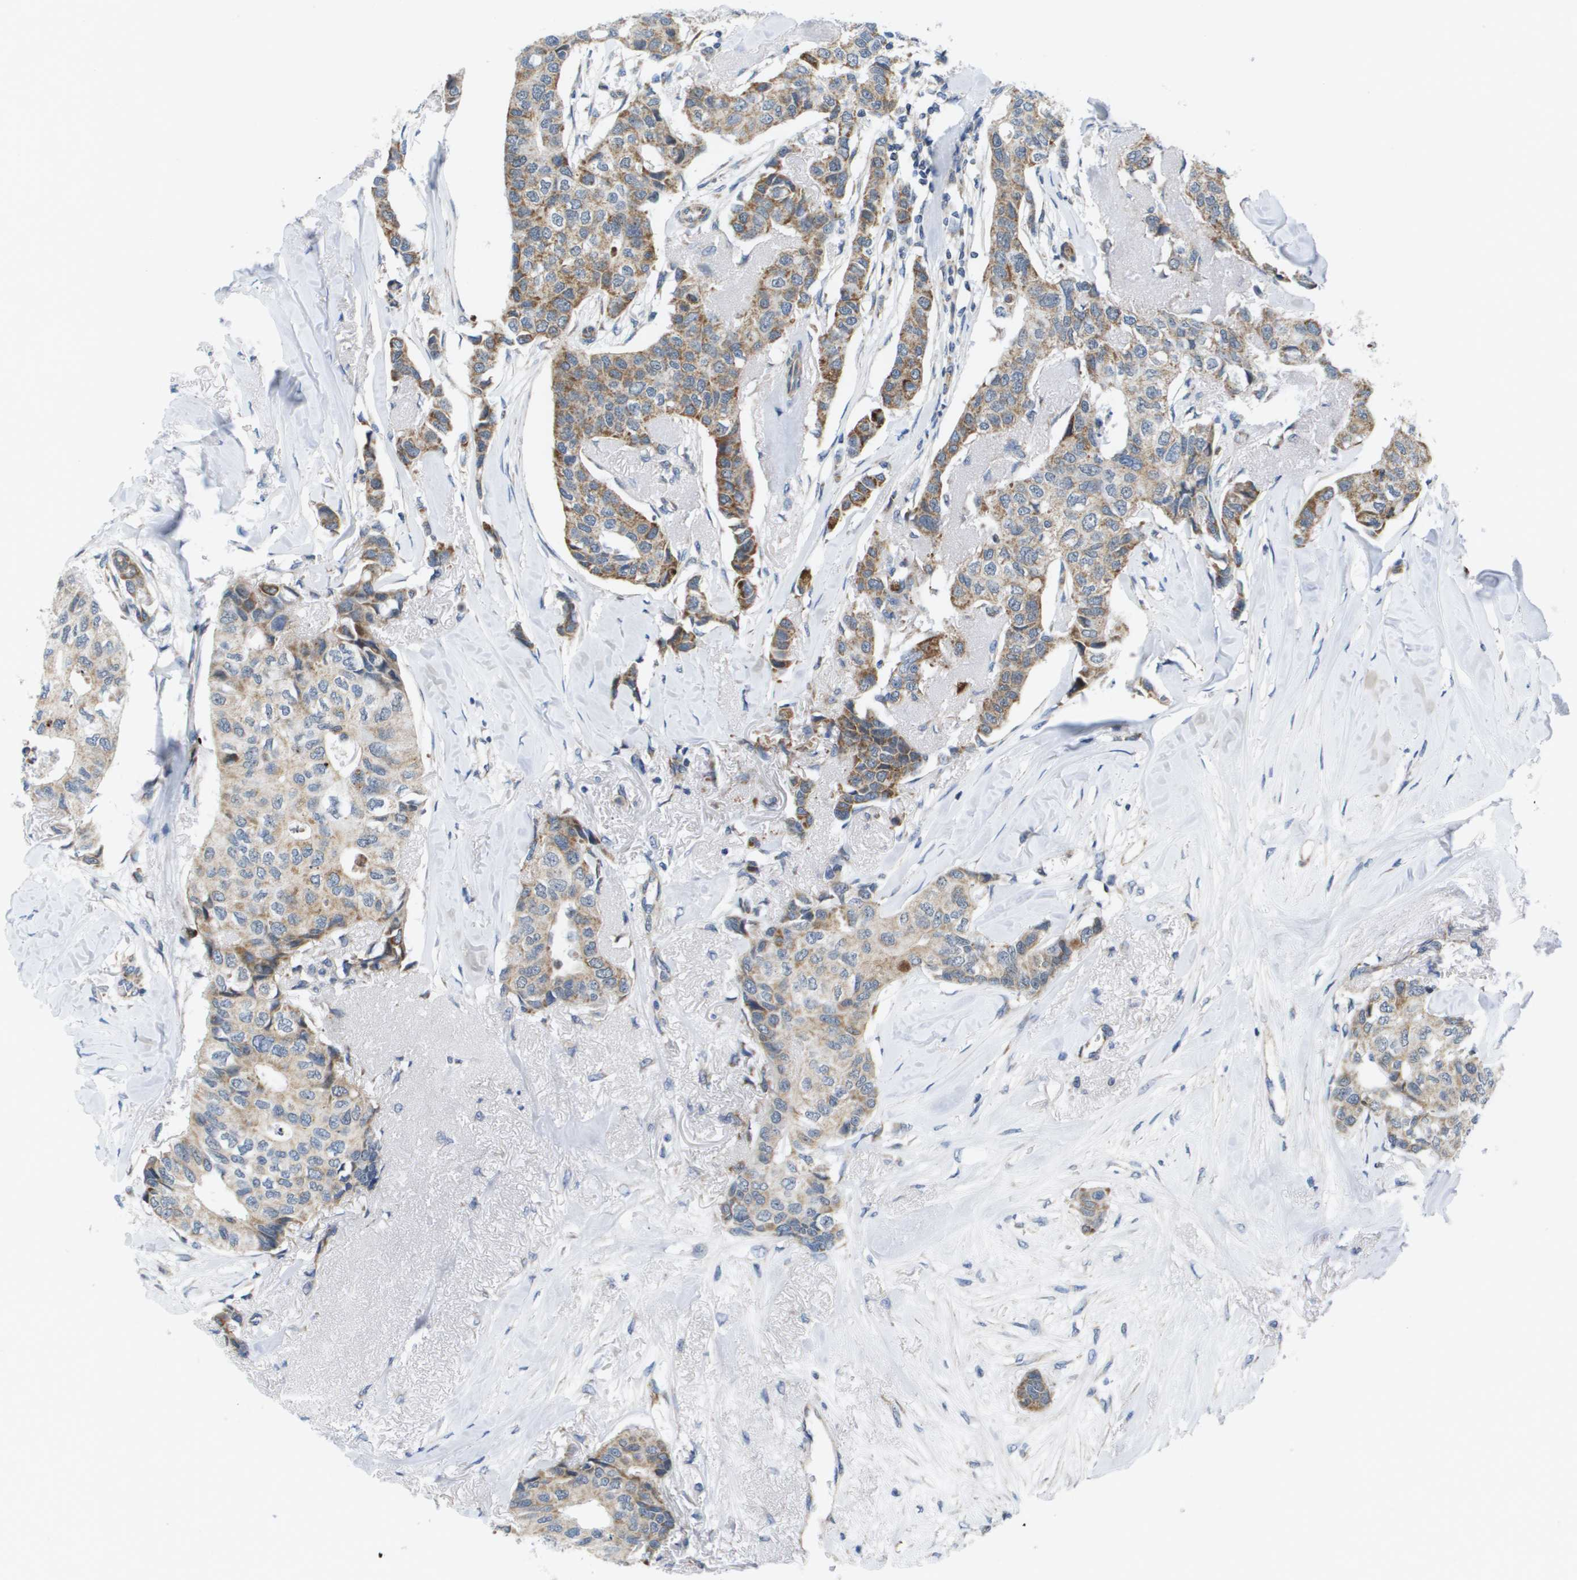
{"staining": {"intensity": "moderate", "quantity": "25%-75%", "location": "cytoplasmic/membranous"}, "tissue": "breast cancer", "cell_type": "Tumor cells", "image_type": "cancer", "snomed": [{"axis": "morphology", "description": "Duct carcinoma"}, {"axis": "topography", "description": "Breast"}], "caption": "Human invasive ductal carcinoma (breast) stained with a brown dye reveals moderate cytoplasmic/membranous positive positivity in approximately 25%-75% of tumor cells.", "gene": "KRT23", "patient": {"sex": "female", "age": 80}}